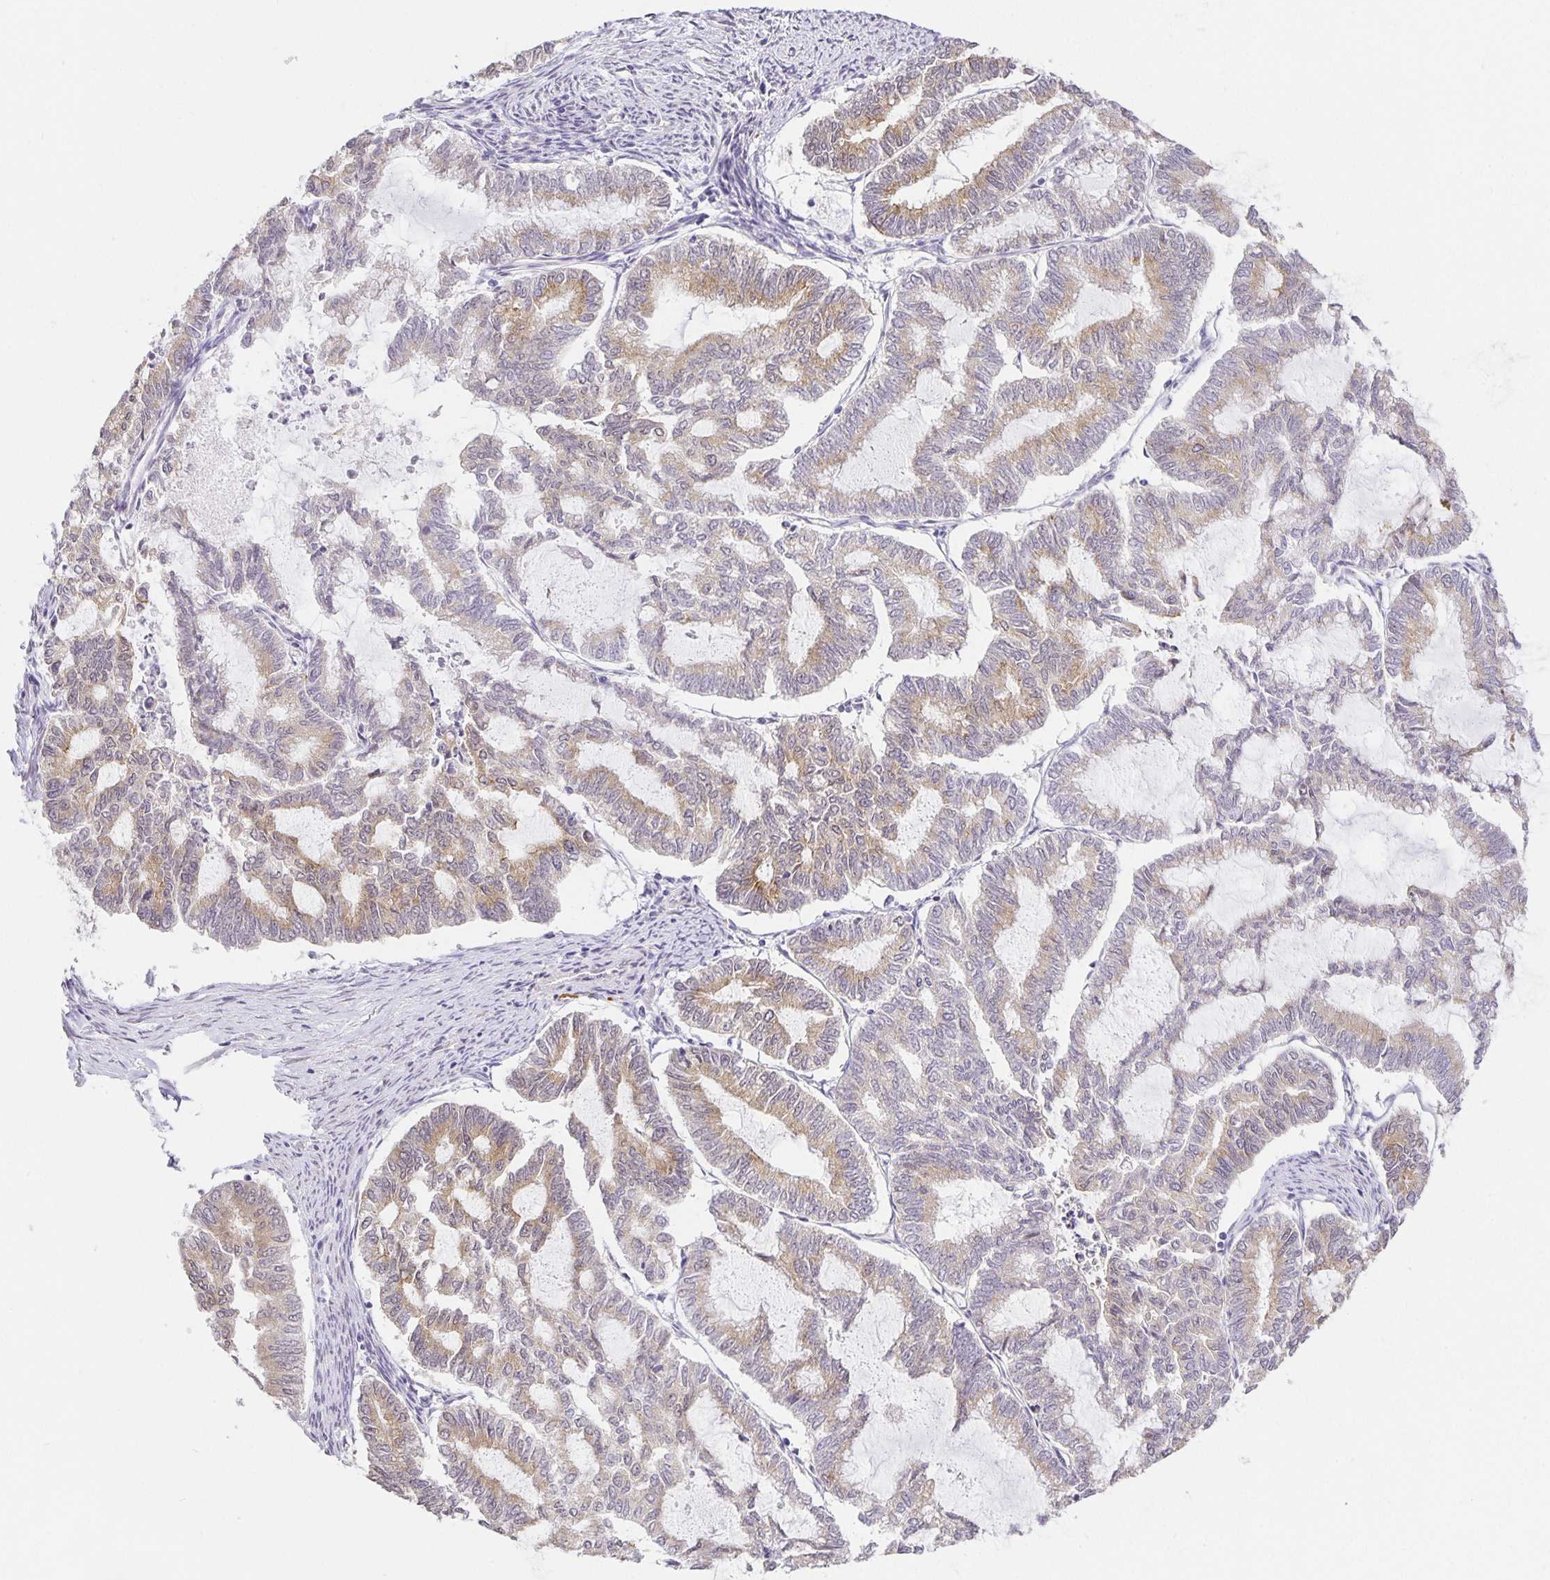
{"staining": {"intensity": "weak", "quantity": "25%-75%", "location": "cytoplasmic/membranous"}, "tissue": "endometrial cancer", "cell_type": "Tumor cells", "image_type": "cancer", "snomed": [{"axis": "morphology", "description": "Adenocarcinoma, NOS"}, {"axis": "topography", "description": "Endometrium"}], "caption": "IHC micrograph of neoplastic tissue: adenocarcinoma (endometrial) stained using immunohistochemistry exhibits low levels of weak protein expression localized specifically in the cytoplasmic/membranous of tumor cells, appearing as a cytoplasmic/membranous brown color.", "gene": "TJP3", "patient": {"sex": "female", "age": 79}}